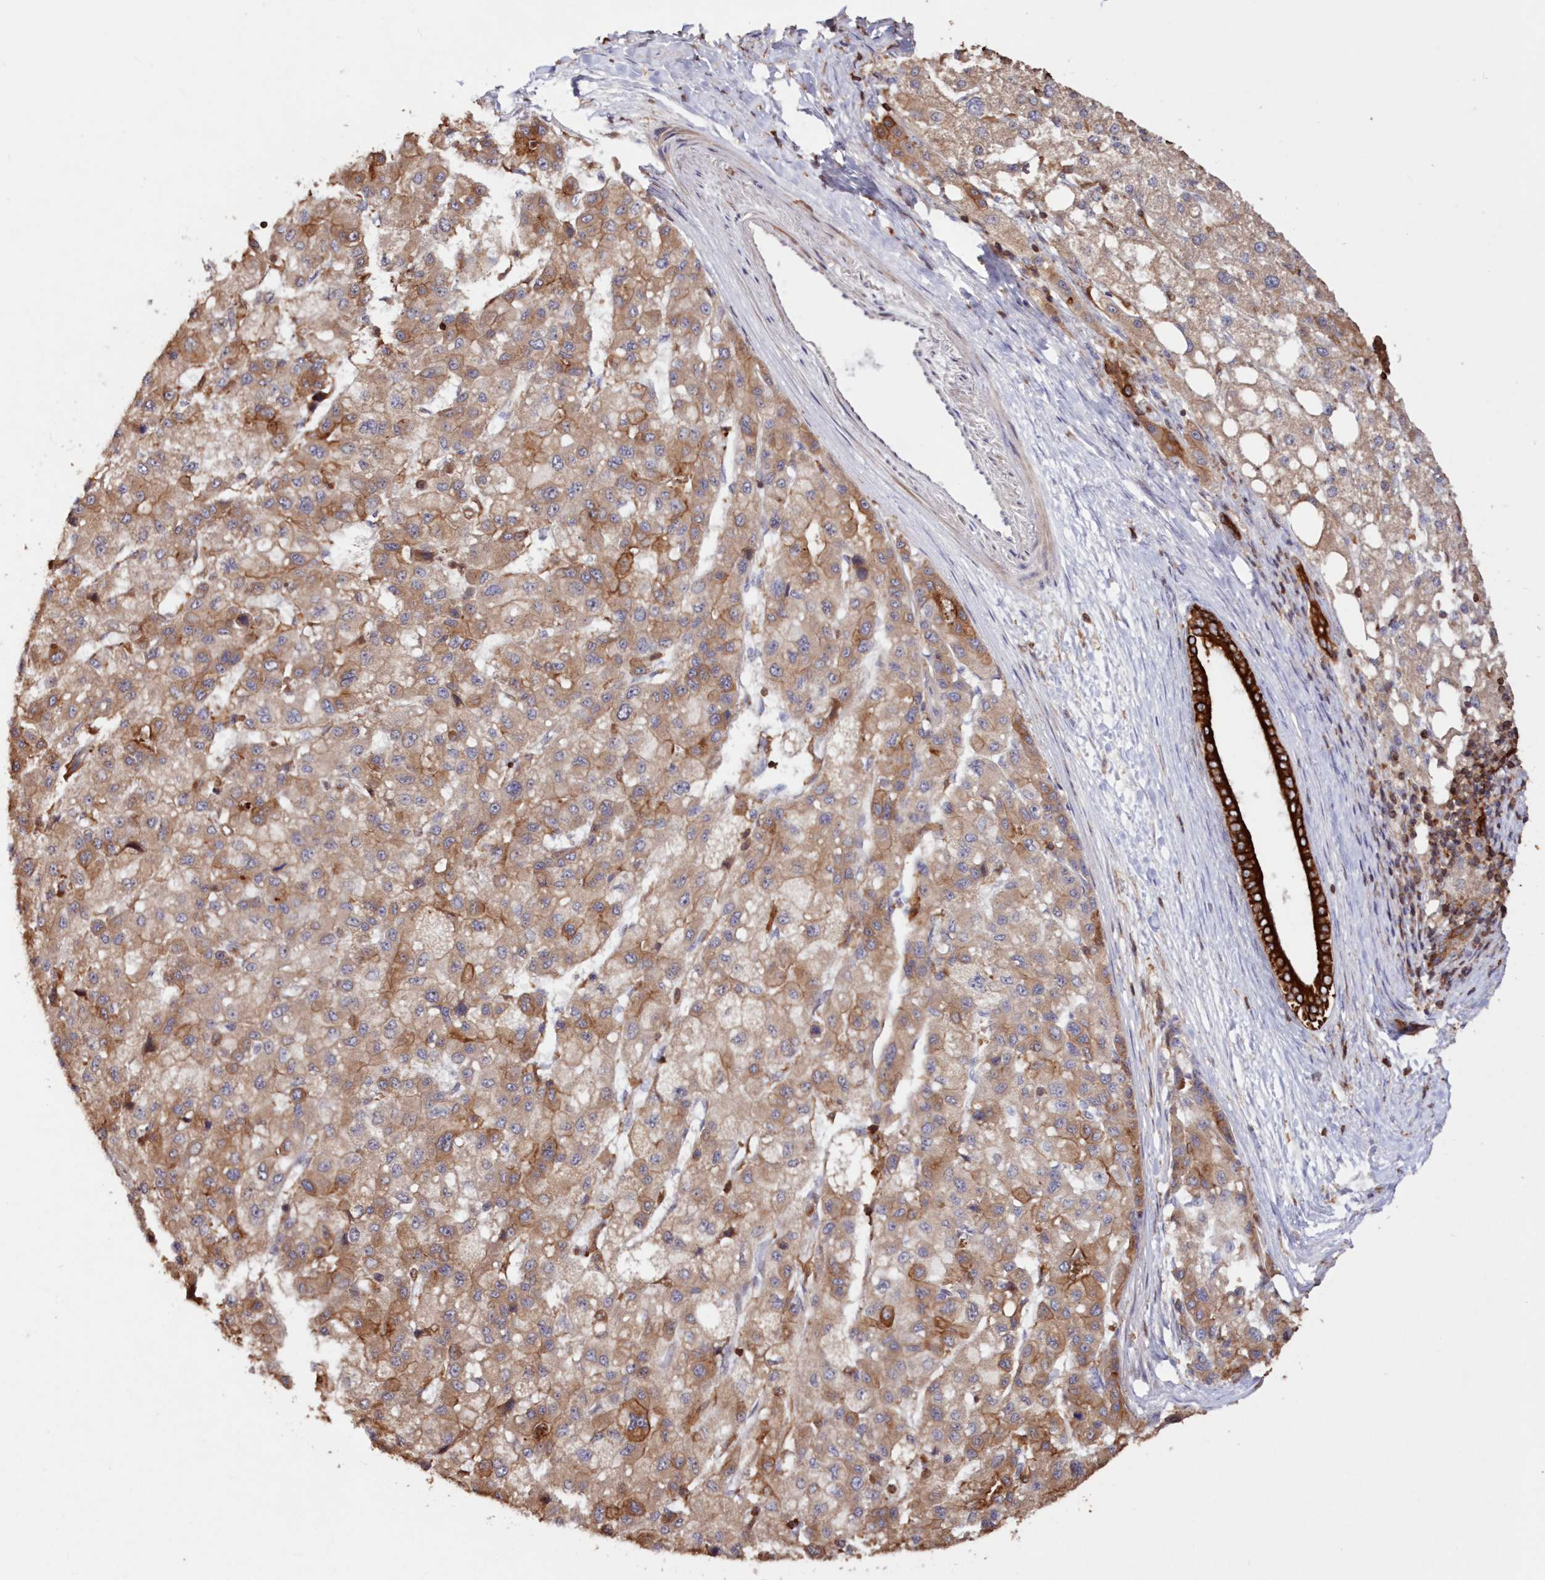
{"staining": {"intensity": "moderate", "quantity": ">75%", "location": "cytoplasmic/membranous"}, "tissue": "liver cancer", "cell_type": "Tumor cells", "image_type": "cancer", "snomed": [{"axis": "morphology", "description": "Carcinoma, Hepatocellular, NOS"}, {"axis": "topography", "description": "Liver"}], "caption": "Protein staining demonstrates moderate cytoplasmic/membranous expression in approximately >75% of tumor cells in liver cancer (hepatocellular carcinoma).", "gene": "SNED1", "patient": {"sex": "male", "age": 80}}